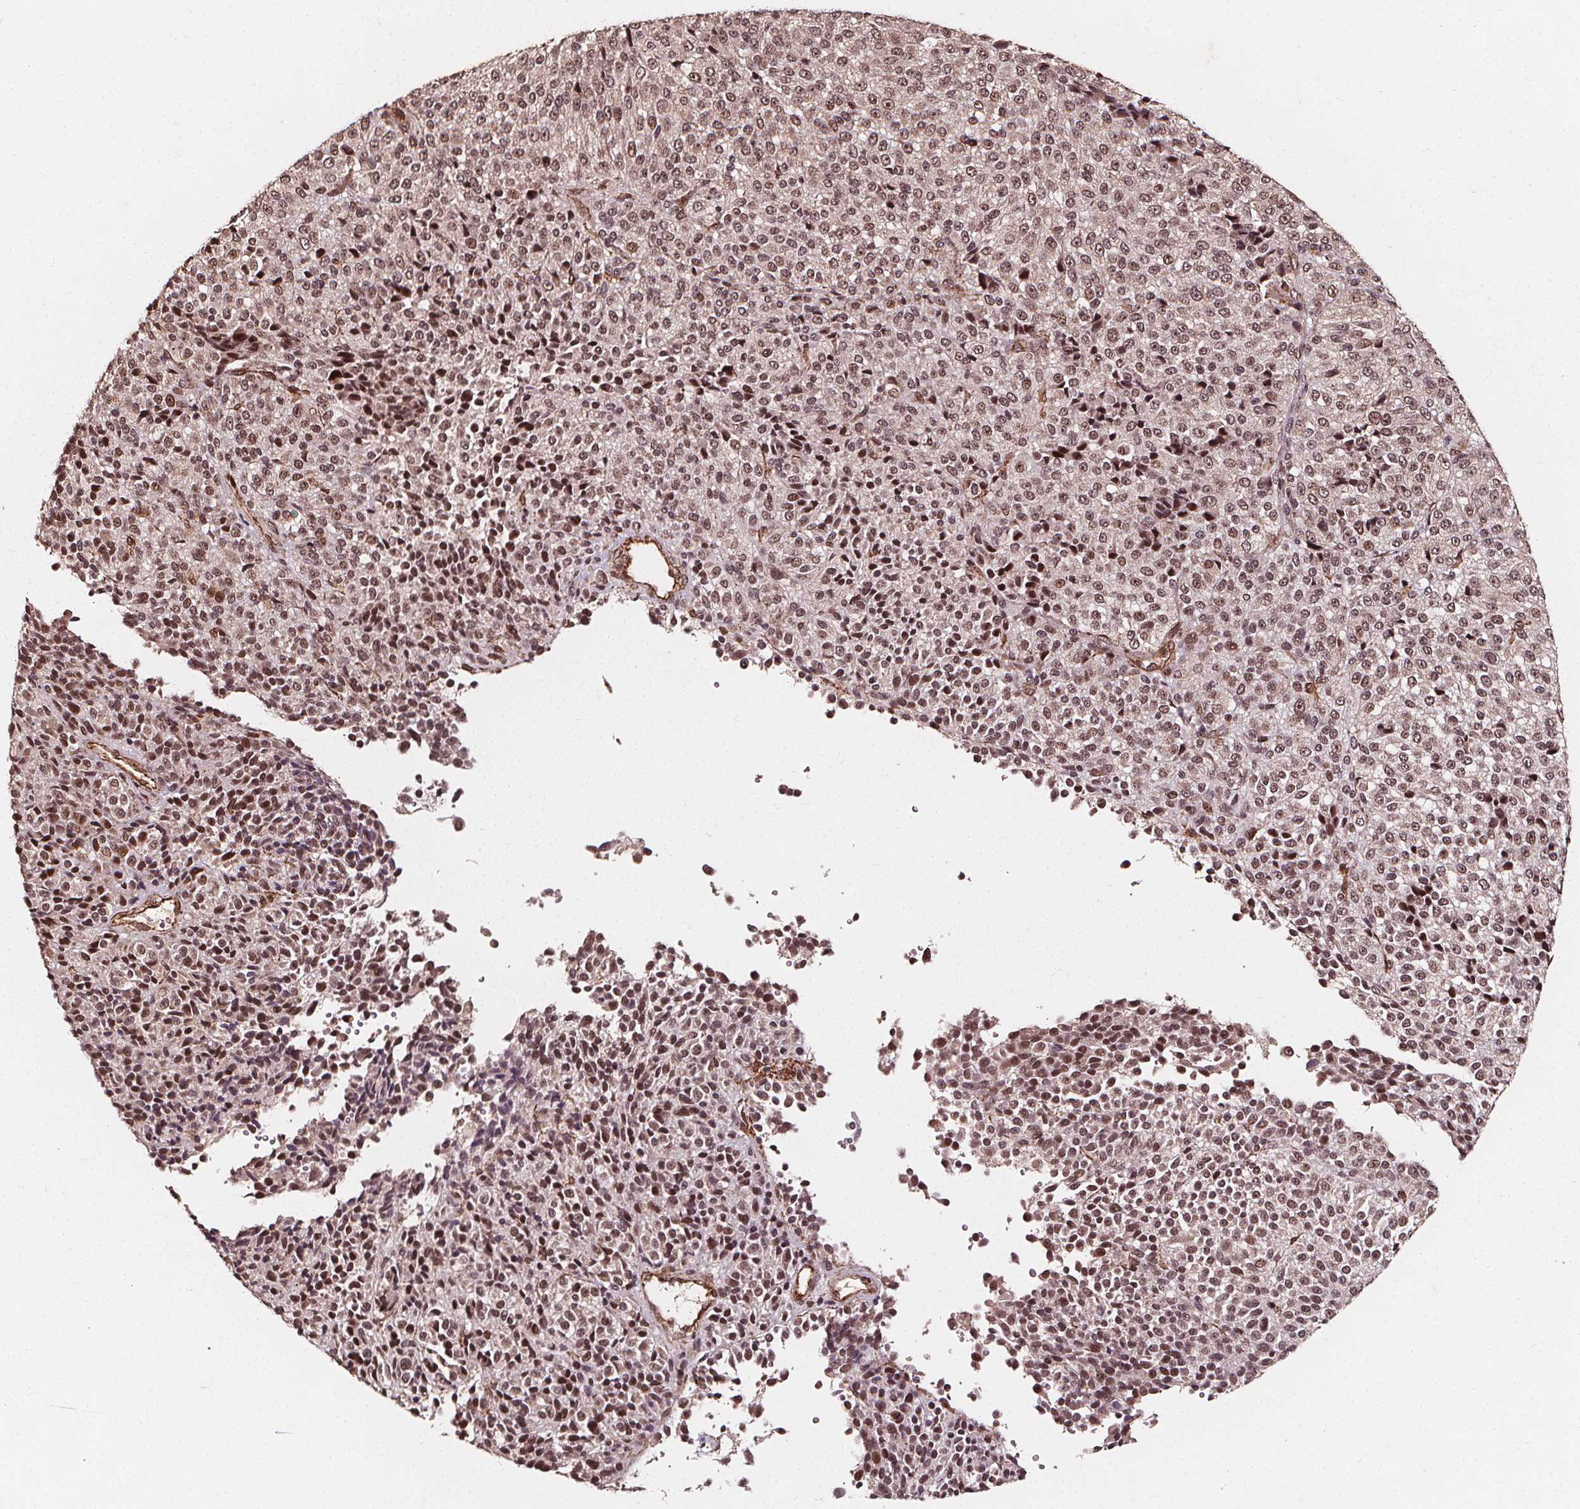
{"staining": {"intensity": "moderate", "quantity": ">75%", "location": "nuclear"}, "tissue": "melanoma", "cell_type": "Tumor cells", "image_type": "cancer", "snomed": [{"axis": "morphology", "description": "Malignant melanoma, Metastatic site"}, {"axis": "topography", "description": "Brain"}], "caption": "Tumor cells exhibit medium levels of moderate nuclear staining in about >75% of cells in human melanoma.", "gene": "EXOSC9", "patient": {"sex": "female", "age": 56}}